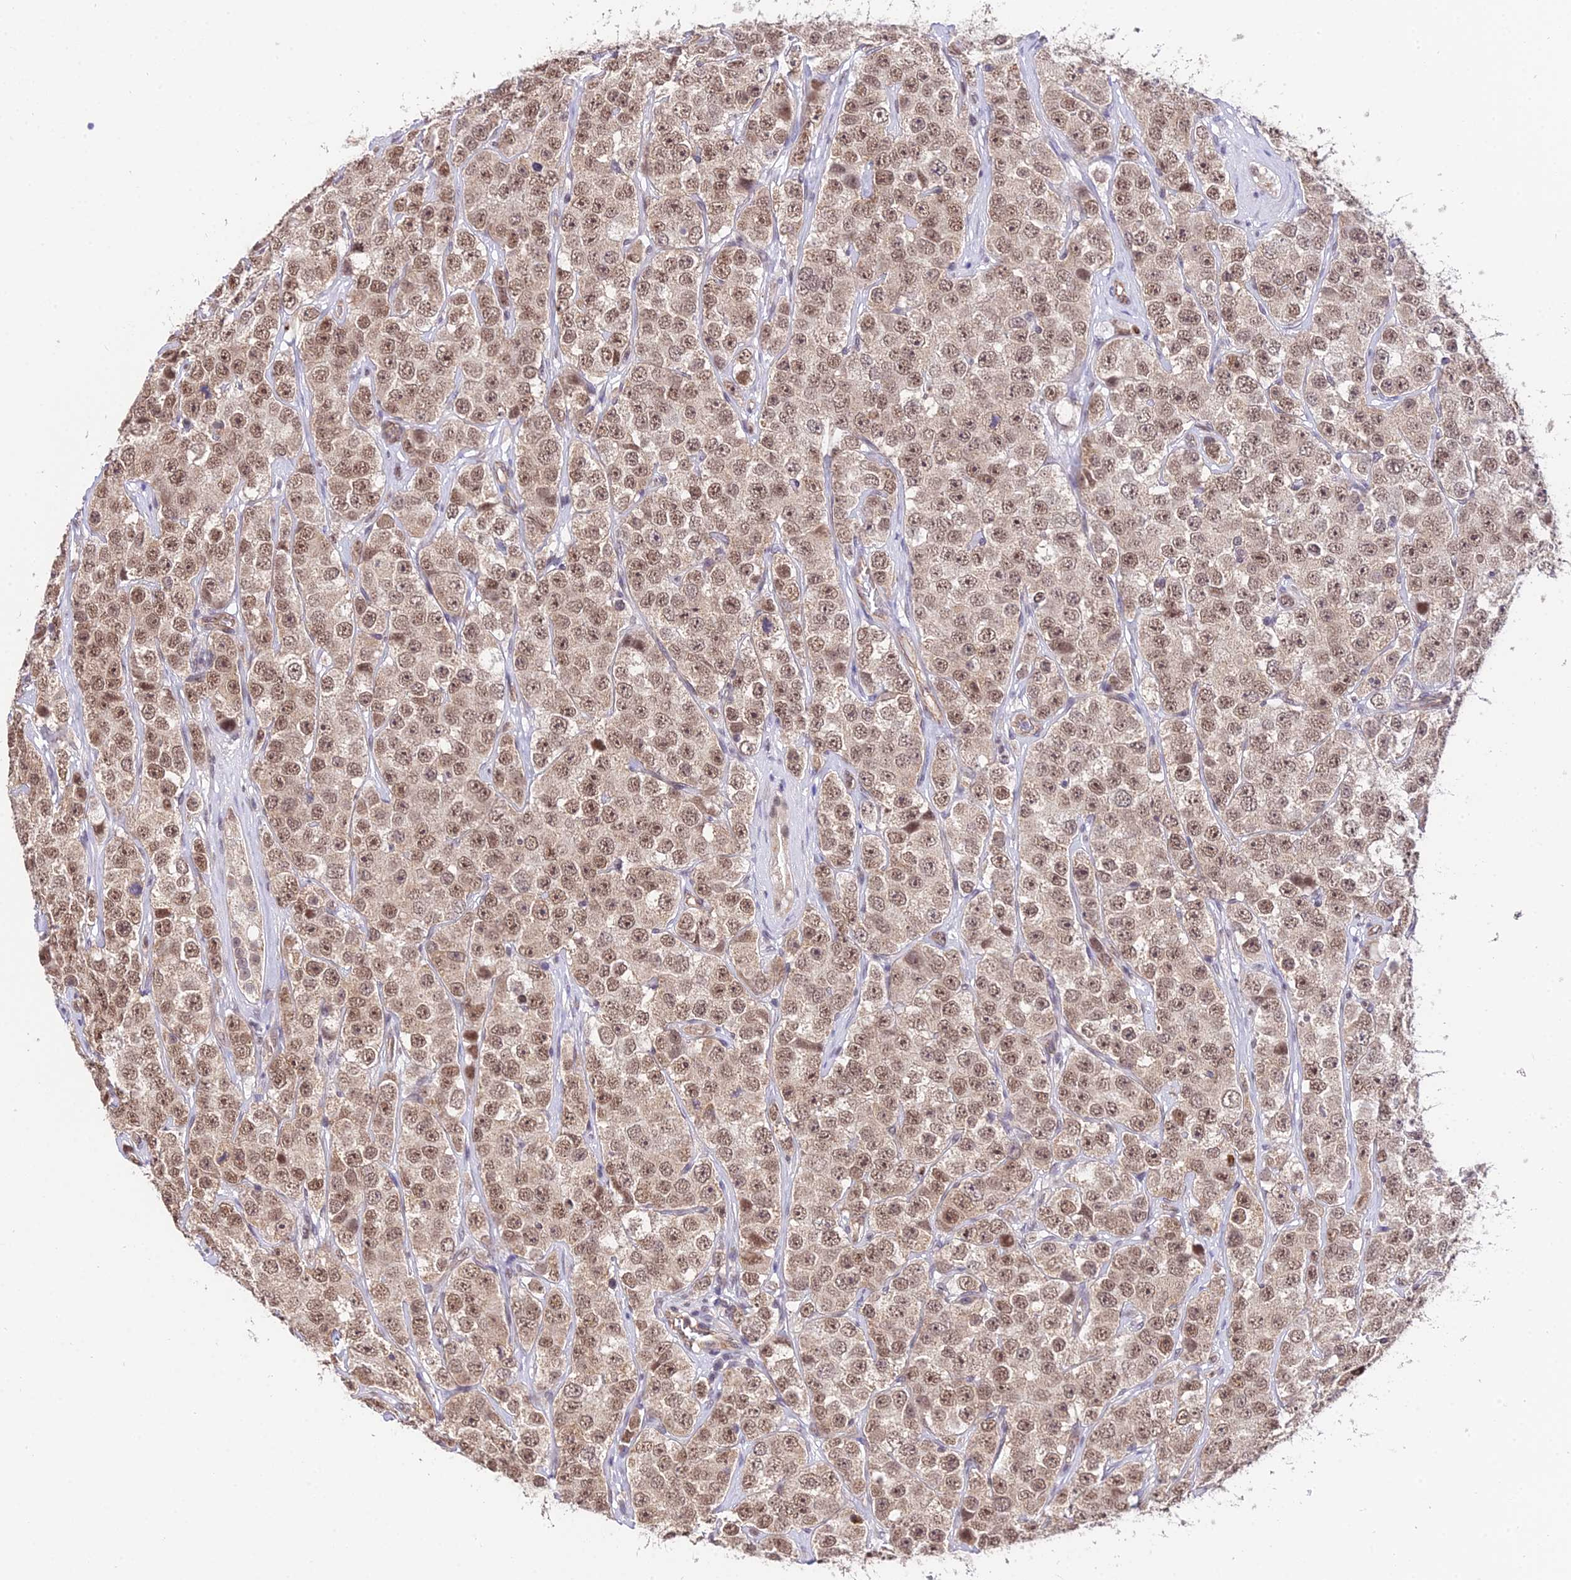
{"staining": {"intensity": "moderate", "quantity": ">75%", "location": "nuclear"}, "tissue": "testis cancer", "cell_type": "Tumor cells", "image_type": "cancer", "snomed": [{"axis": "morphology", "description": "Seminoma, NOS"}, {"axis": "topography", "description": "Testis"}], "caption": "A brown stain labels moderate nuclear staining of a protein in human testis cancer tumor cells.", "gene": "POLR2I", "patient": {"sex": "male", "age": 28}}